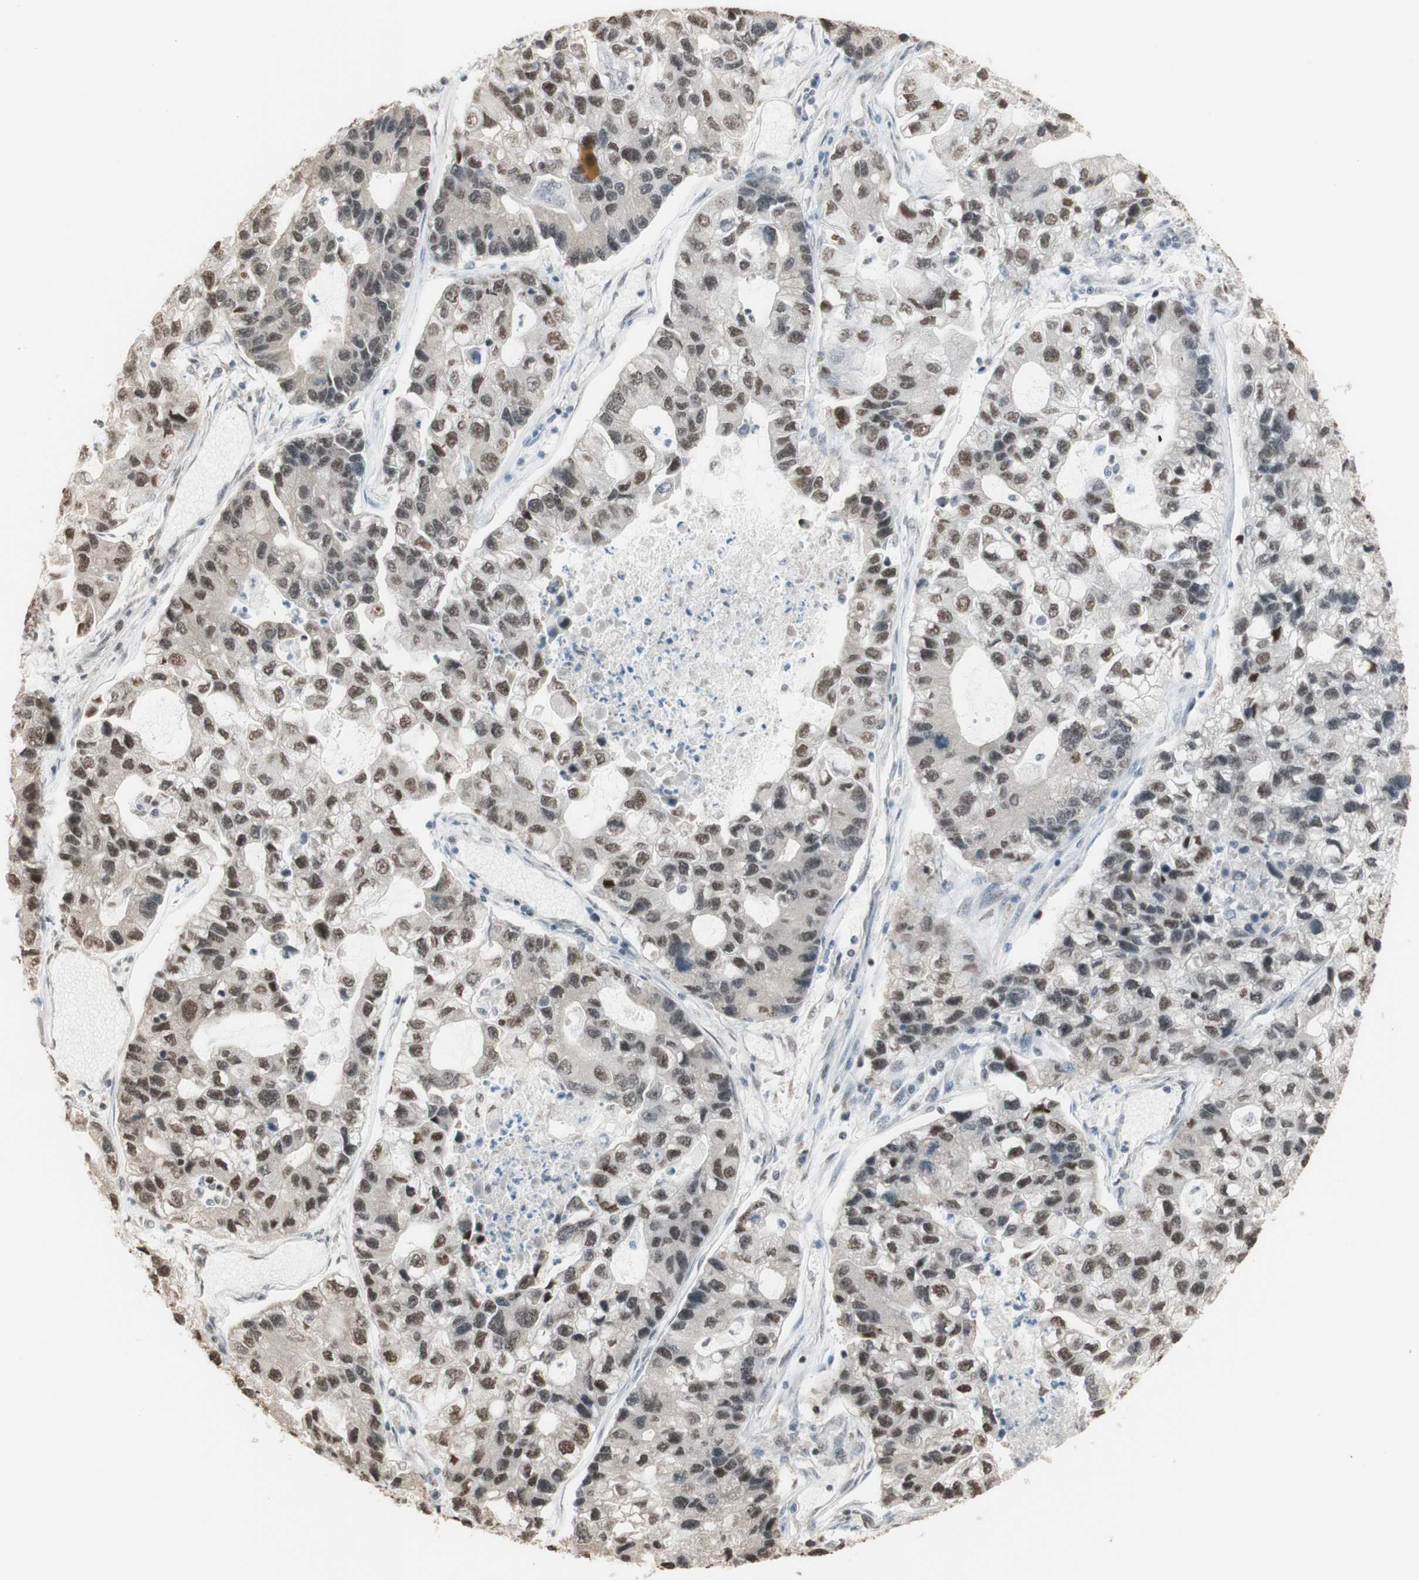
{"staining": {"intensity": "weak", "quantity": ">75%", "location": "nuclear"}, "tissue": "lung cancer", "cell_type": "Tumor cells", "image_type": "cancer", "snomed": [{"axis": "morphology", "description": "Adenocarcinoma, NOS"}, {"axis": "topography", "description": "Lung"}], "caption": "DAB immunohistochemical staining of lung adenocarcinoma displays weak nuclear protein staining in about >75% of tumor cells.", "gene": "HNRNPA2B1", "patient": {"sex": "female", "age": 51}}